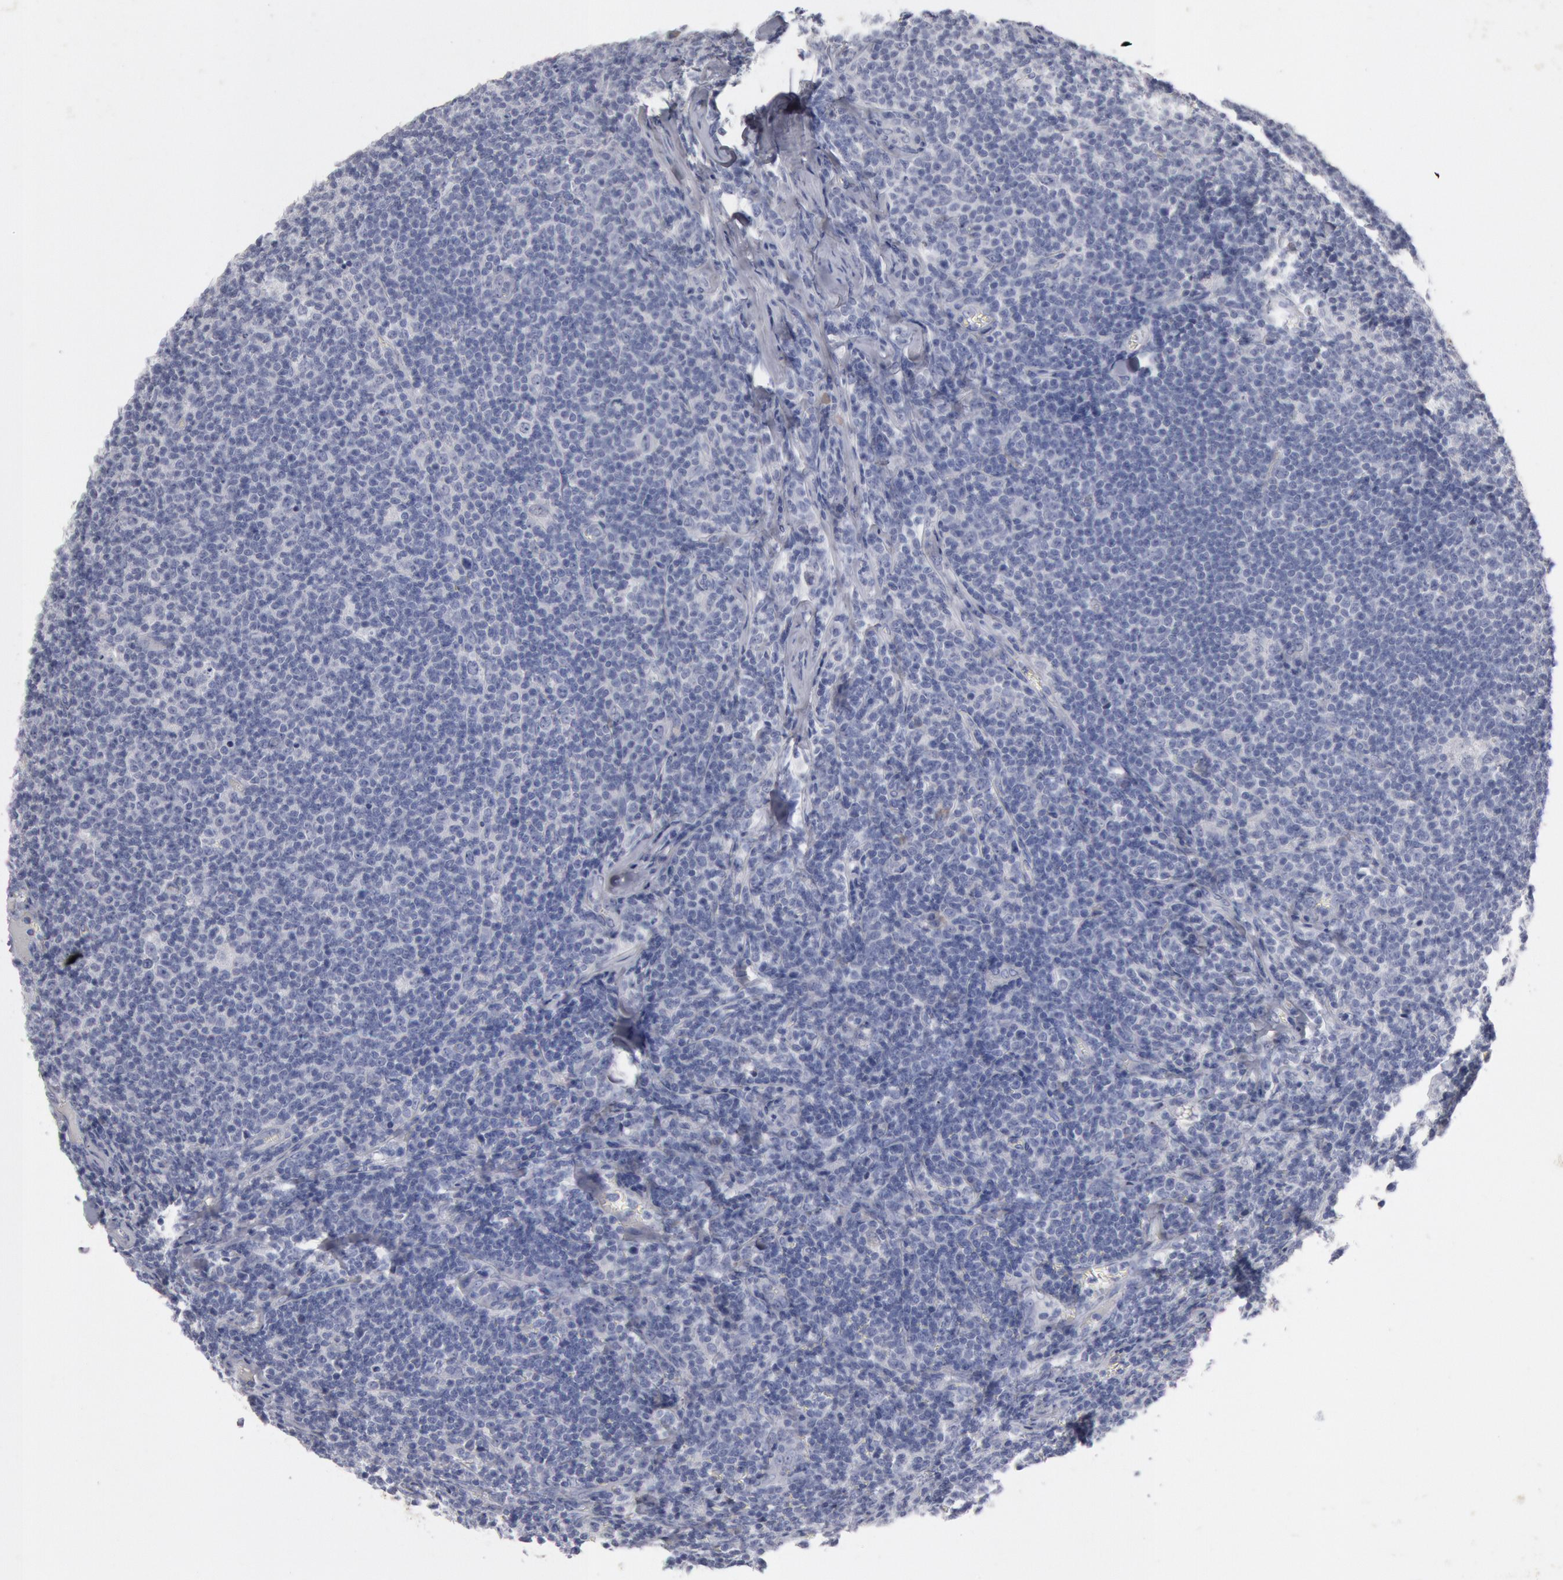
{"staining": {"intensity": "negative", "quantity": "none", "location": "none"}, "tissue": "lymphoma", "cell_type": "Tumor cells", "image_type": "cancer", "snomed": [{"axis": "morphology", "description": "Malignant lymphoma, non-Hodgkin's type, Low grade"}, {"axis": "topography", "description": "Lymph node"}], "caption": "Immunohistochemistry (IHC) image of neoplastic tissue: human low-grade malignant lymphoma, non-Hodgkin's type stained with DAB (3,3'-diaminobenzidine) displays no significant protein expression in tumor cells.", "gene": "FOXA2", "patient": {"sex": "male", "age": 74}}